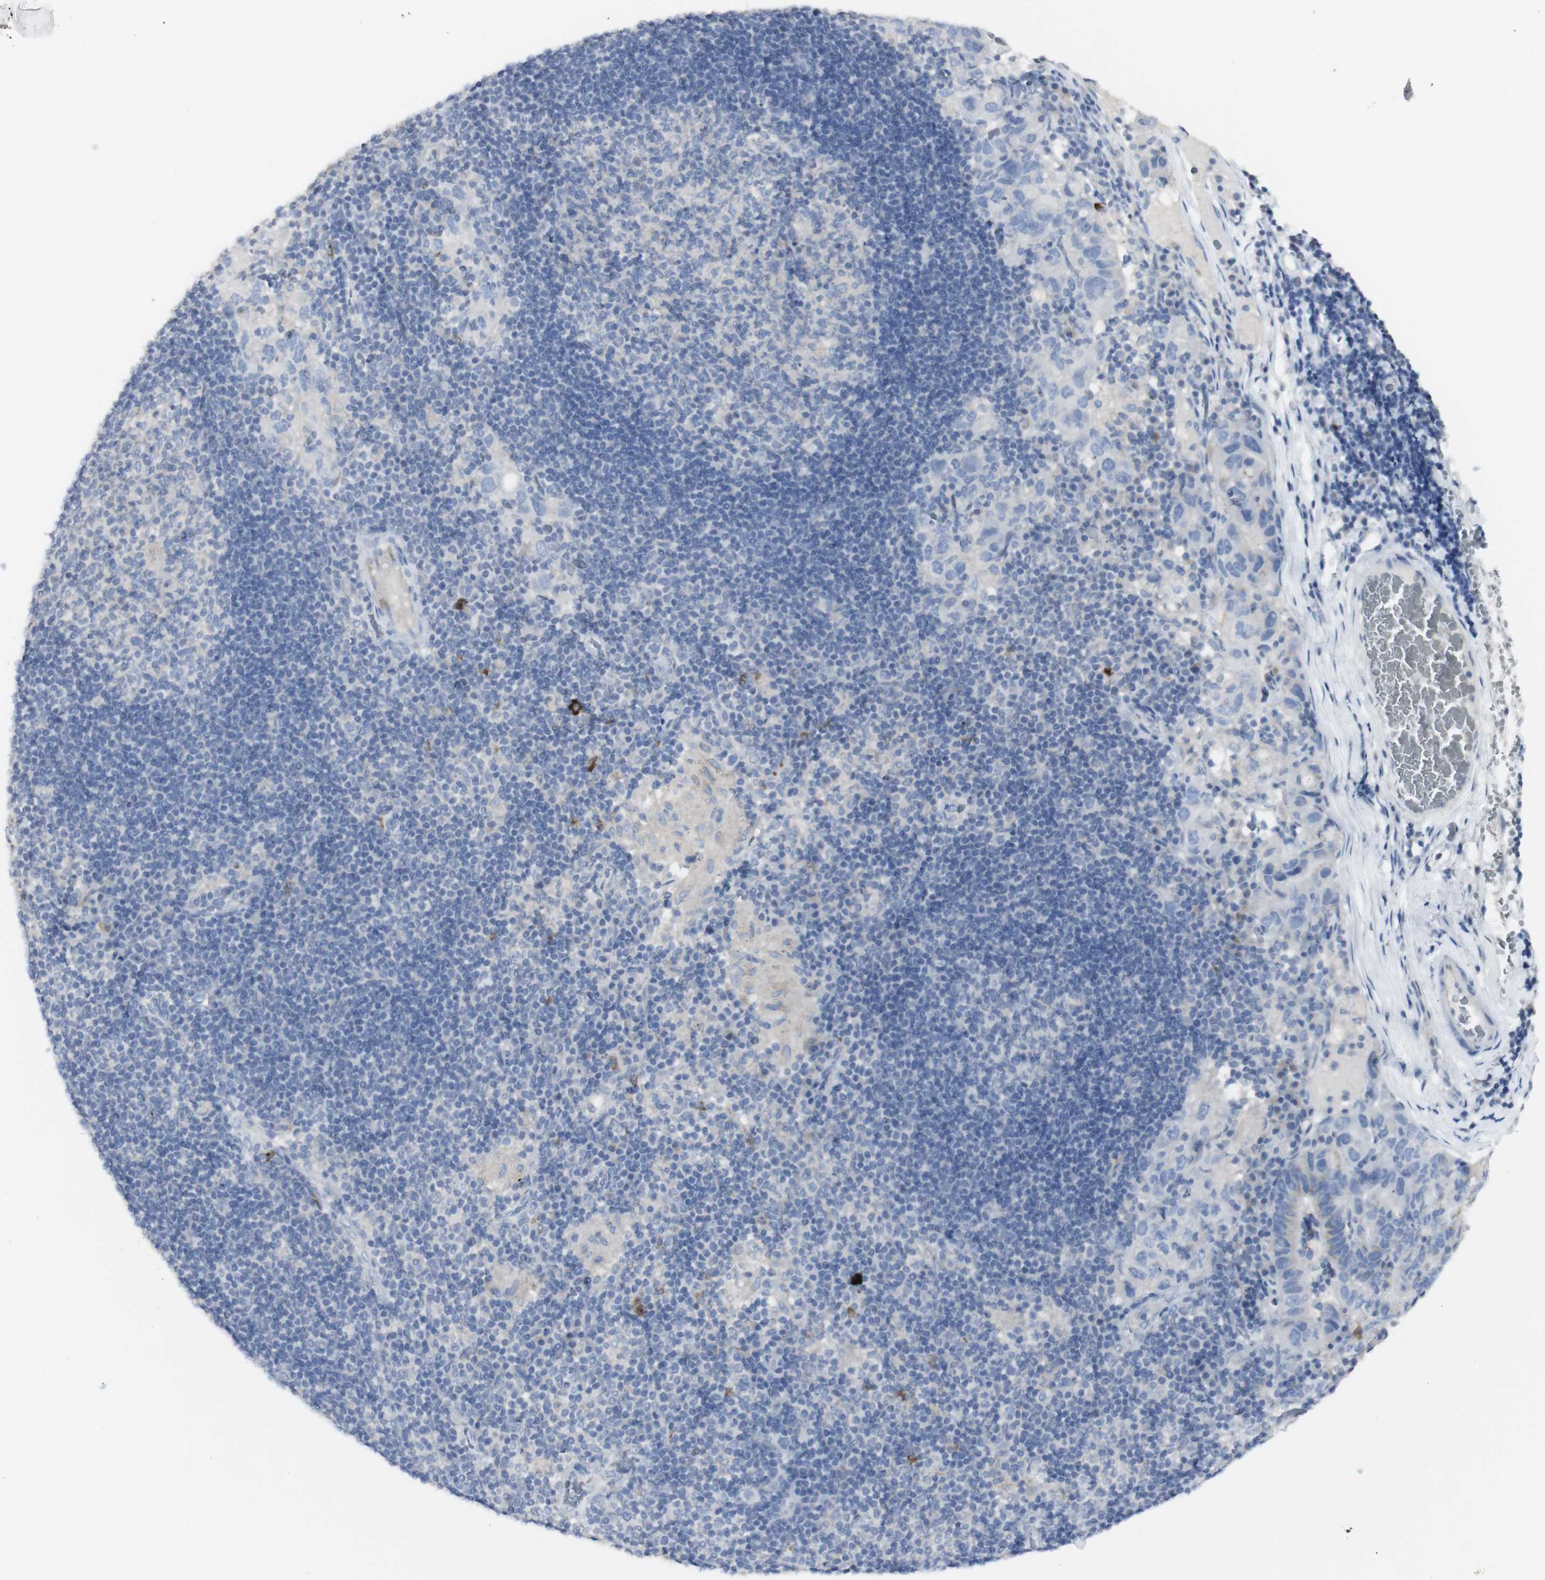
{"staining": {"intensity": "negative", "quantity": "none", "location": "none"}, "tissue": "adipose tissue", "cell_type": "Adipocytes", "image_type": "normal", "snomed": [{"axis": "morphology", "description": "Normal tissue, NOS"}, {"axis": "morphology", "description": "Adenocarcinoma, NOS"}, {"axis": "topography", "description": "Esophagus"}], "caption": "Immunohistochemistry of normal human adipose tissue displays no expression in adipocytes.", "gene": "CD207", "patient": {"sex": "male", "age": 62}}